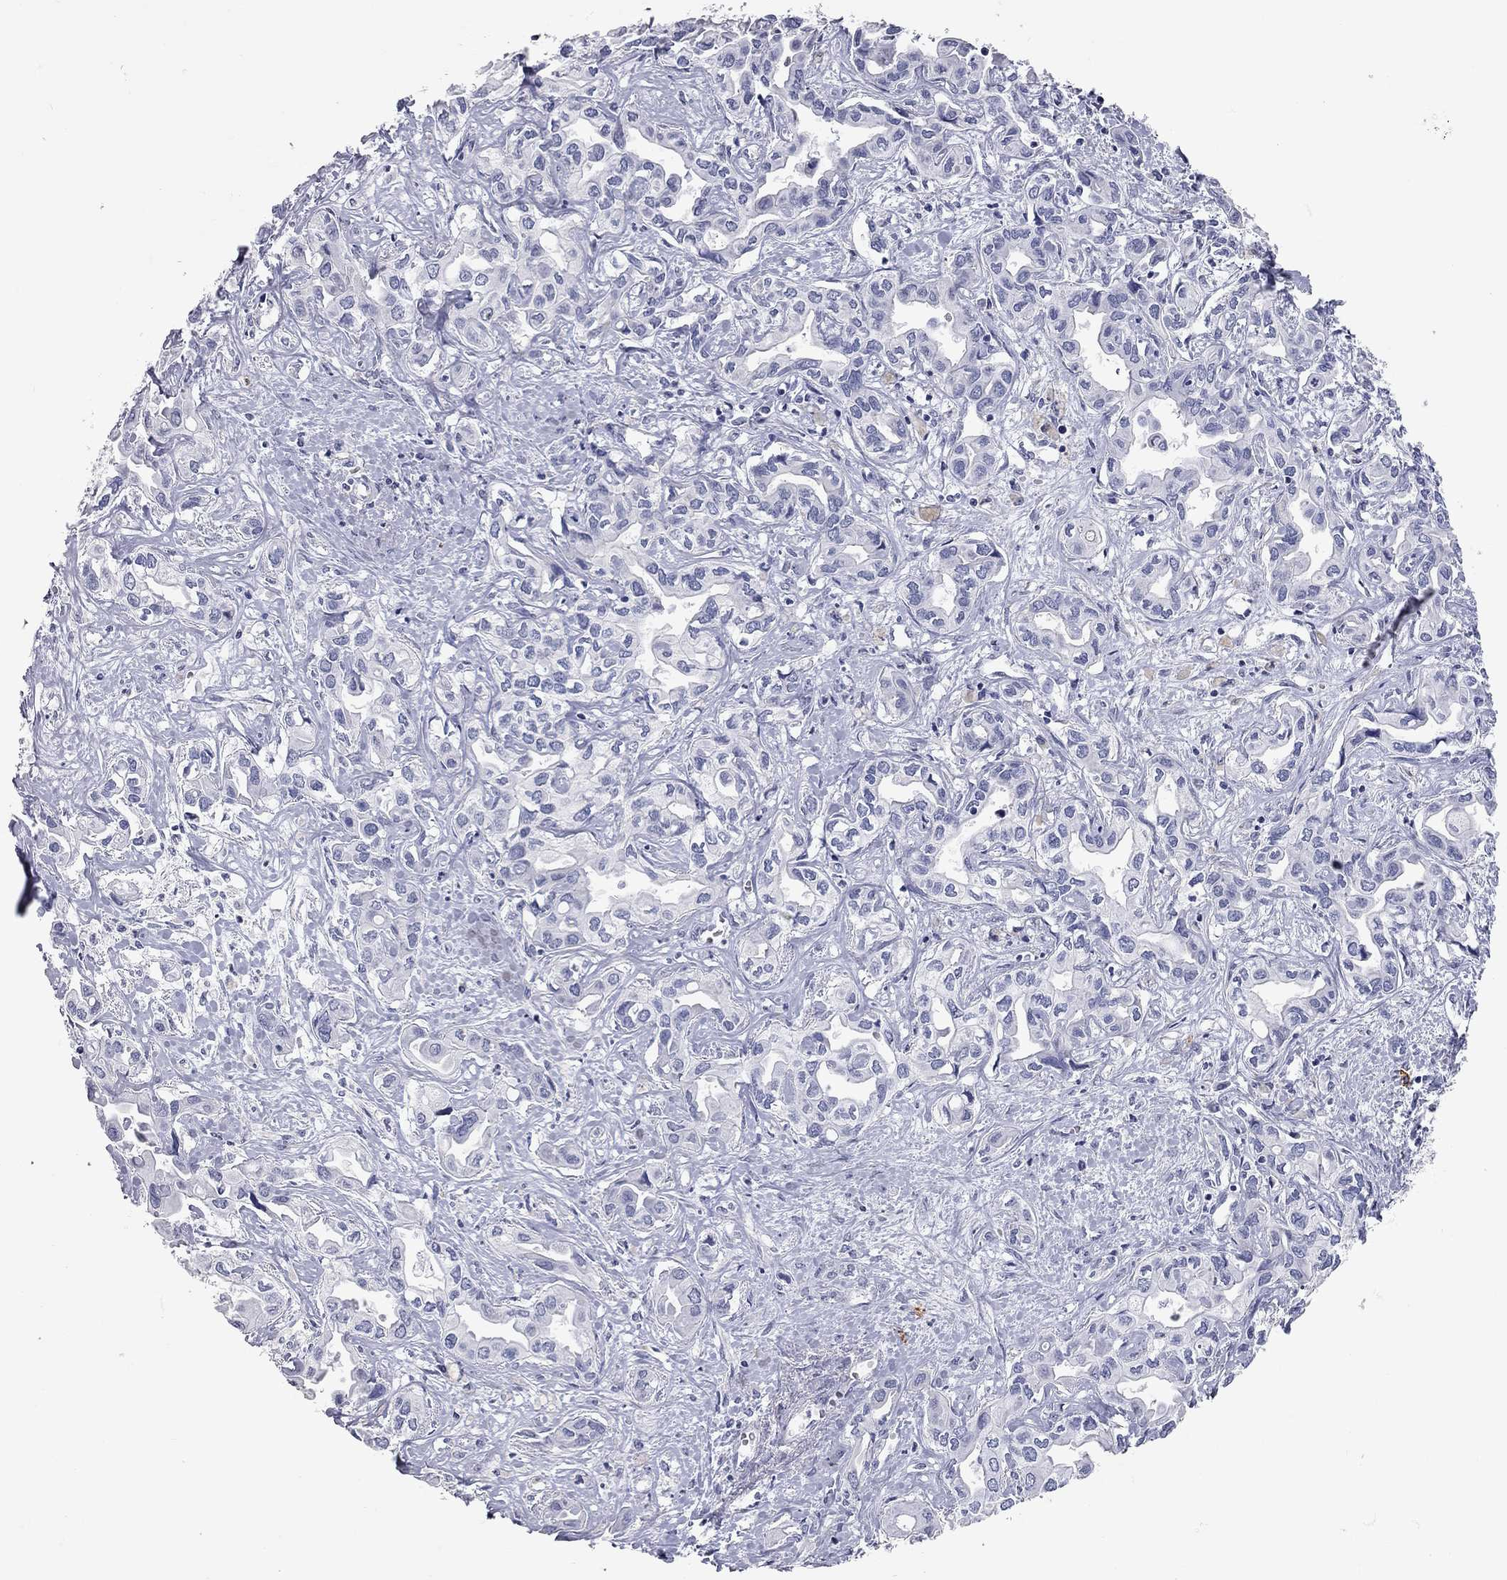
{"staining": {"intensity": "negative", "quantity": "none", "location": "none"}, "tissue": "liver cancer", "cell_type": "Tumor cells", "image_type": "cancer", "snomed": [{"axis": "morphology", "description": "Cholangiocarcinoma"}, {"axis": "topography", "description": "Liver"}], "caption": "Image shows no significant protein staining in tumor cells of liver cancer.", "gene": "C10orf90", "patient": {"sex": "female", "age": 64}}